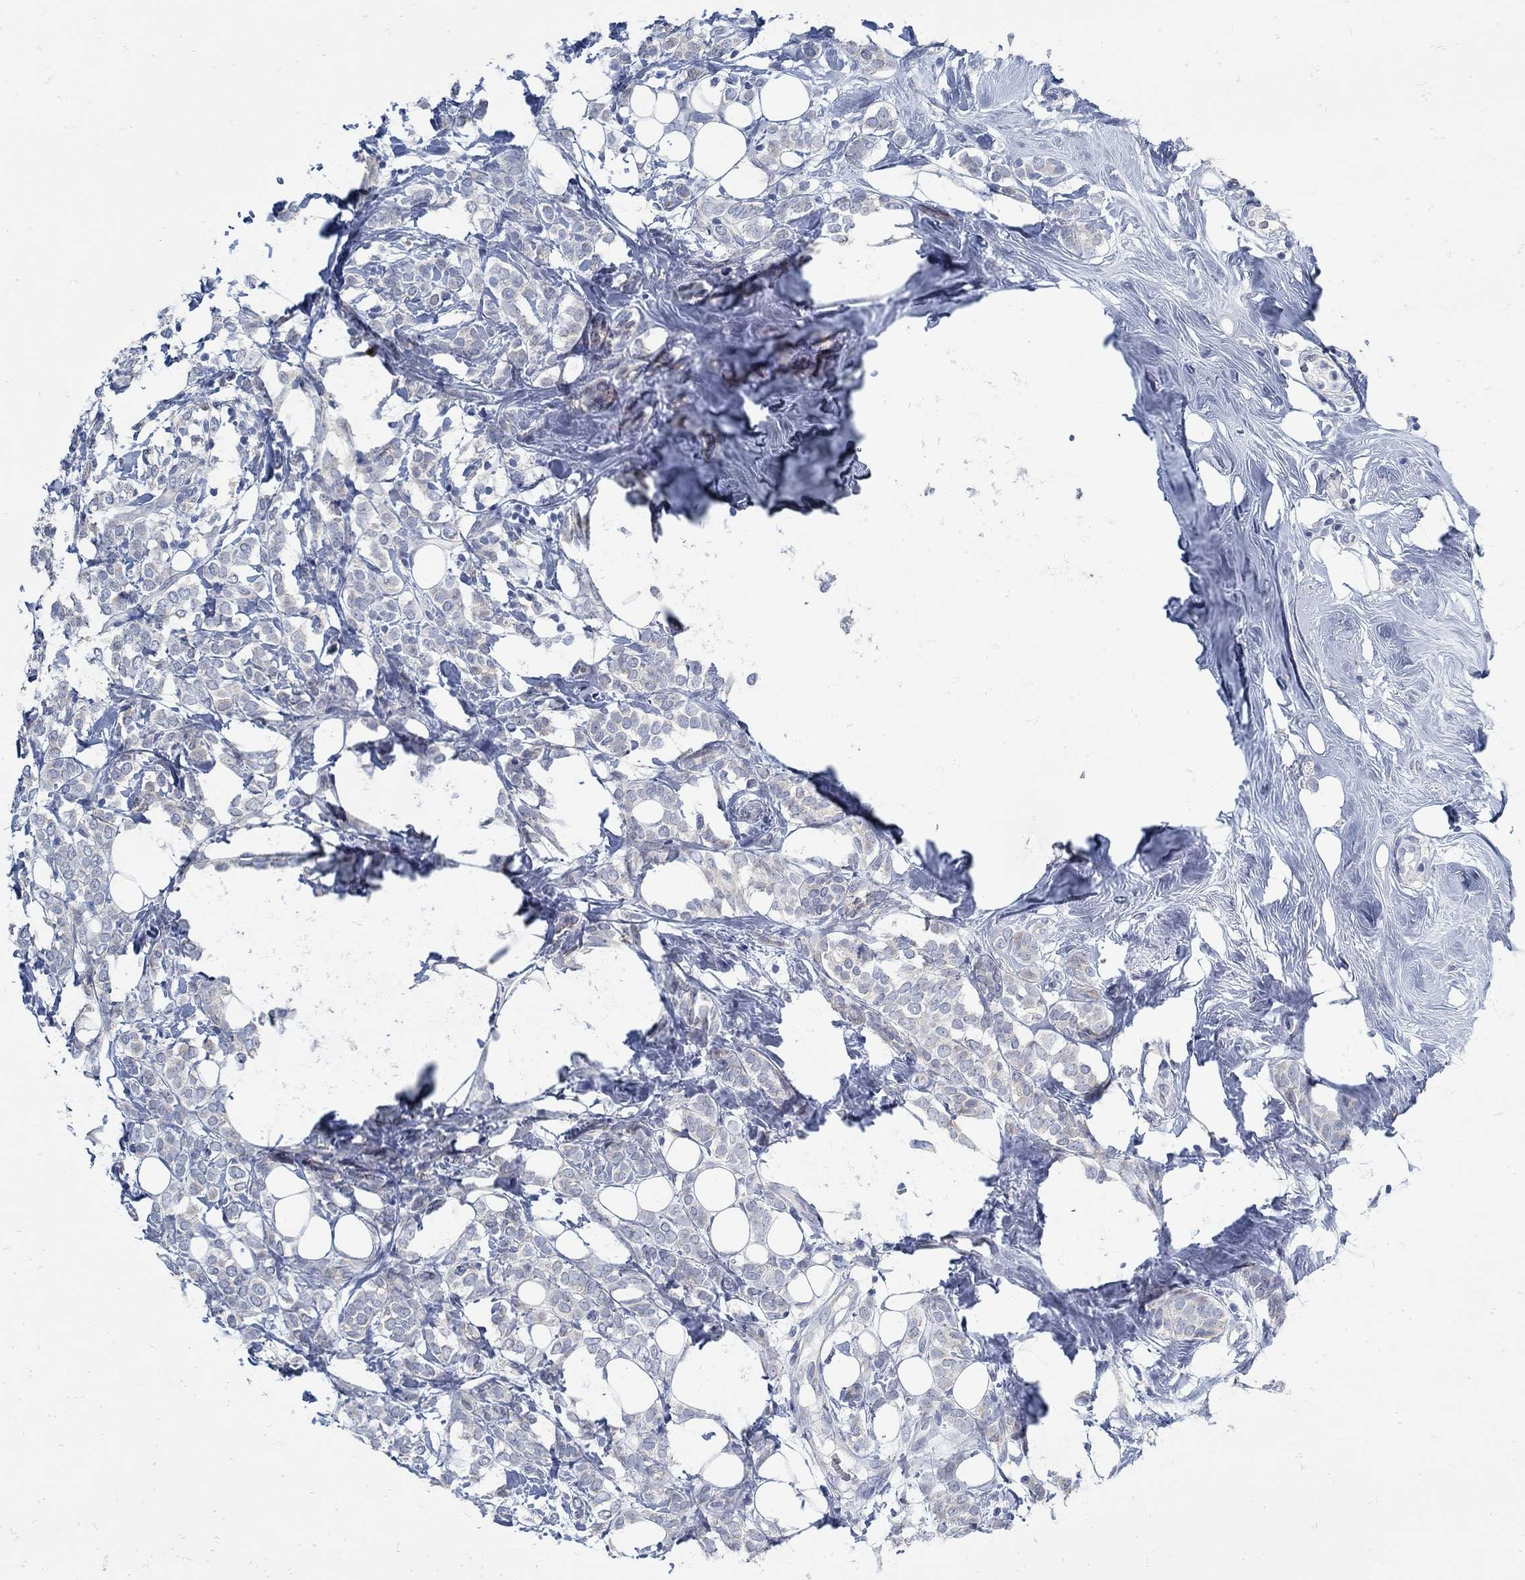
{"staining": {"intensity": "negative", "quantity": "none", "location": "none"}, "tissue": "breast cancer", "cell_type": "Tumor cells", "image_type": "cancer", "snomed": [{"axis": "morphology", "description": "Lobular carcinoma"}, {"axis": "topography", "description": "Breast"}], "caption": "This is an immunohistochemistry photomicrograph of human breast cancer. There is no staining in tumor cells.", "gene": "ZFAND4", "patient": {"sex": "female", "age": 49}}